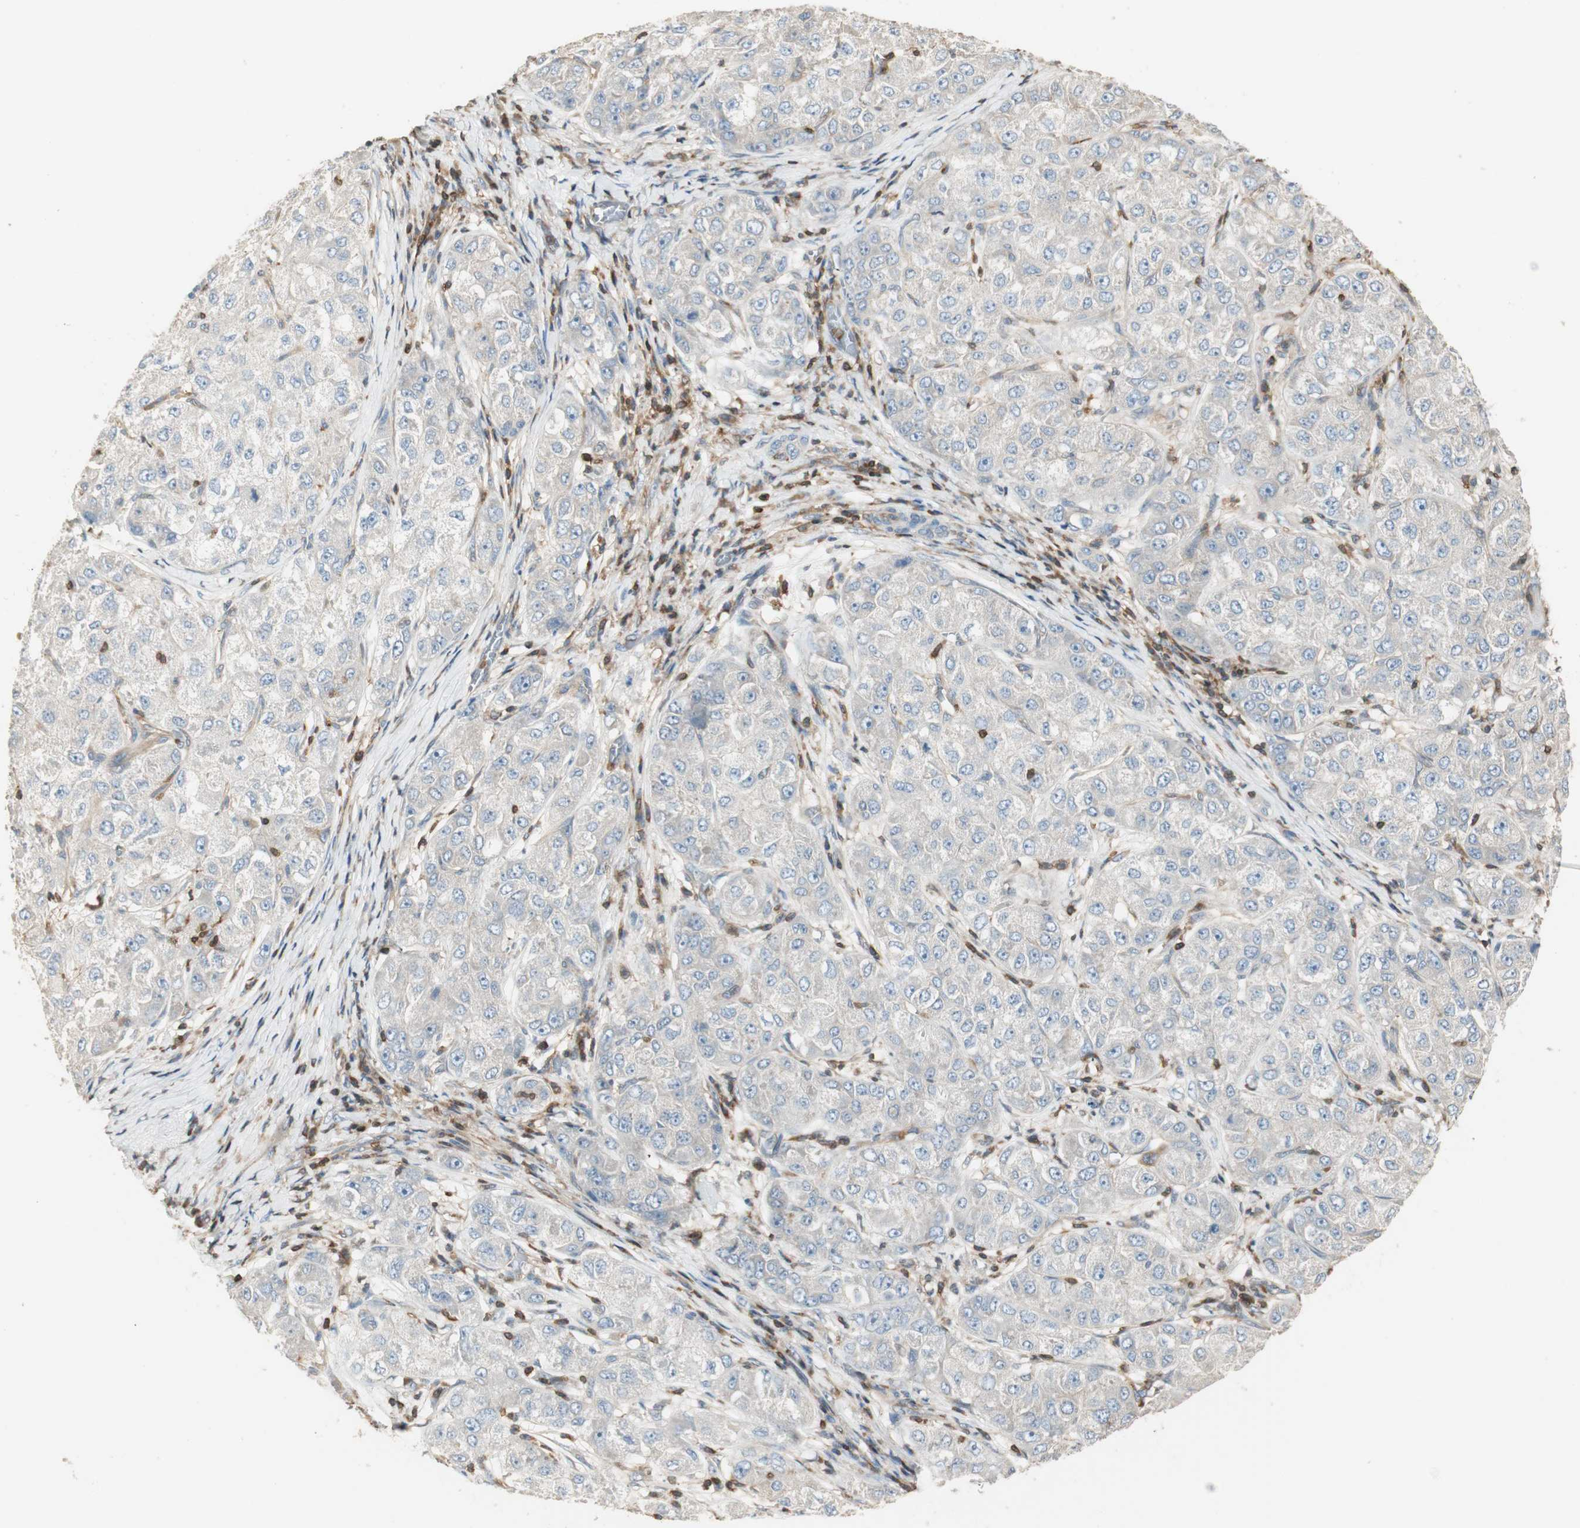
{"staining": {"intensity": "negative", "quantity": "none", "location": "none"}, "tissue": "liver cancer", "cell_type": "Tumor cells", "image_type": "cancer", "snomed": [{"axis": "morphology", "description": "Carcinoma, Hepatocellular, NOS"}, {"axis": "topography", "description": "Liver"}], "caption": "Protein analysis of liver hepatocellular carcinoma shows no significant staining in tumor cells. (Immunohistochemistry, brightfield microscopy, high magnification).", "gene": "CRLF3", "patient": {"sex": "male", "age": 80}}